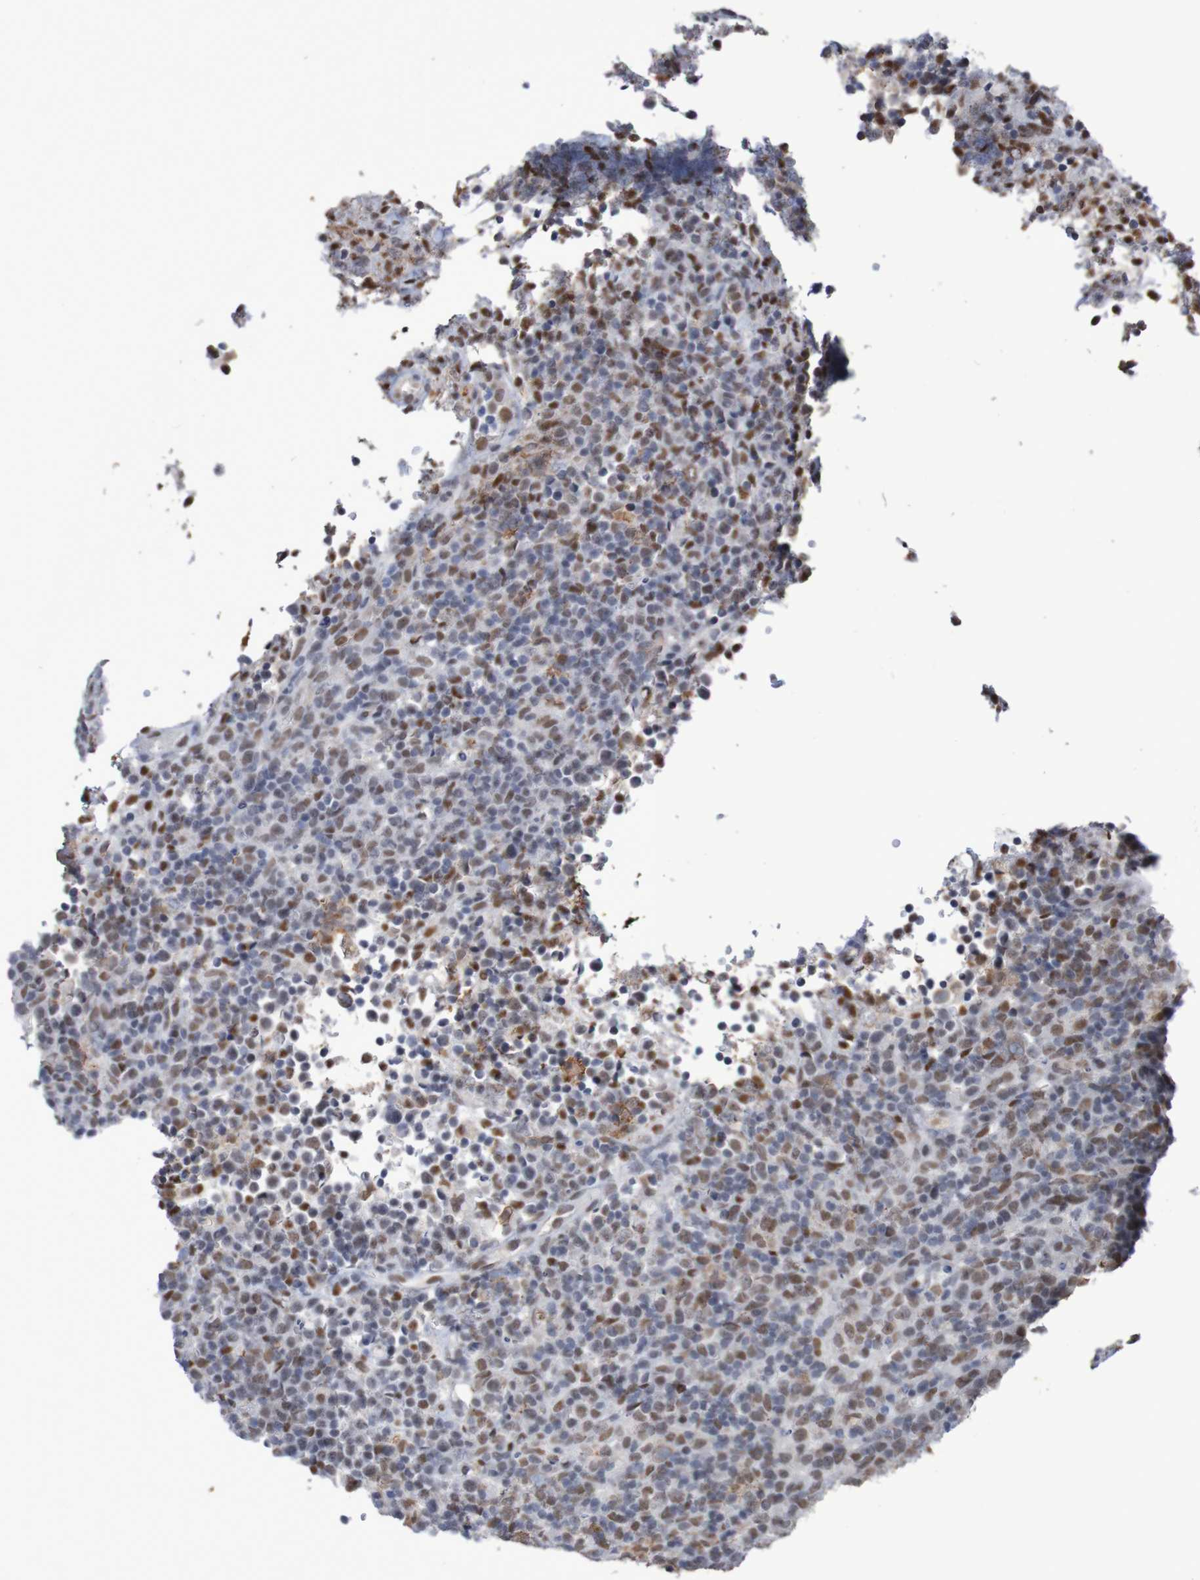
{"staining": {"intensity": "weak", "quantity": "25%-75%", "location": "nuclear"}, "tissue": "lymphoma", "cell_type": "Tumor cells", "image_type": "cancer", "snomed": [{"axis": "morphology", "description": "Malignant lymphoma, non-Hodgkin's type, High grade"}, {"axis": "topography", "description": "Lymph node"}], "caption": "Immunohistochemical staining of high-grade malignant lymphoma, non-Hodgkin's type displays weak nuclear protein staining in approximately 25%-75% of tumor cells.", "gene": "MRTFB", "patient": {"sex": "female", "age": 76}}